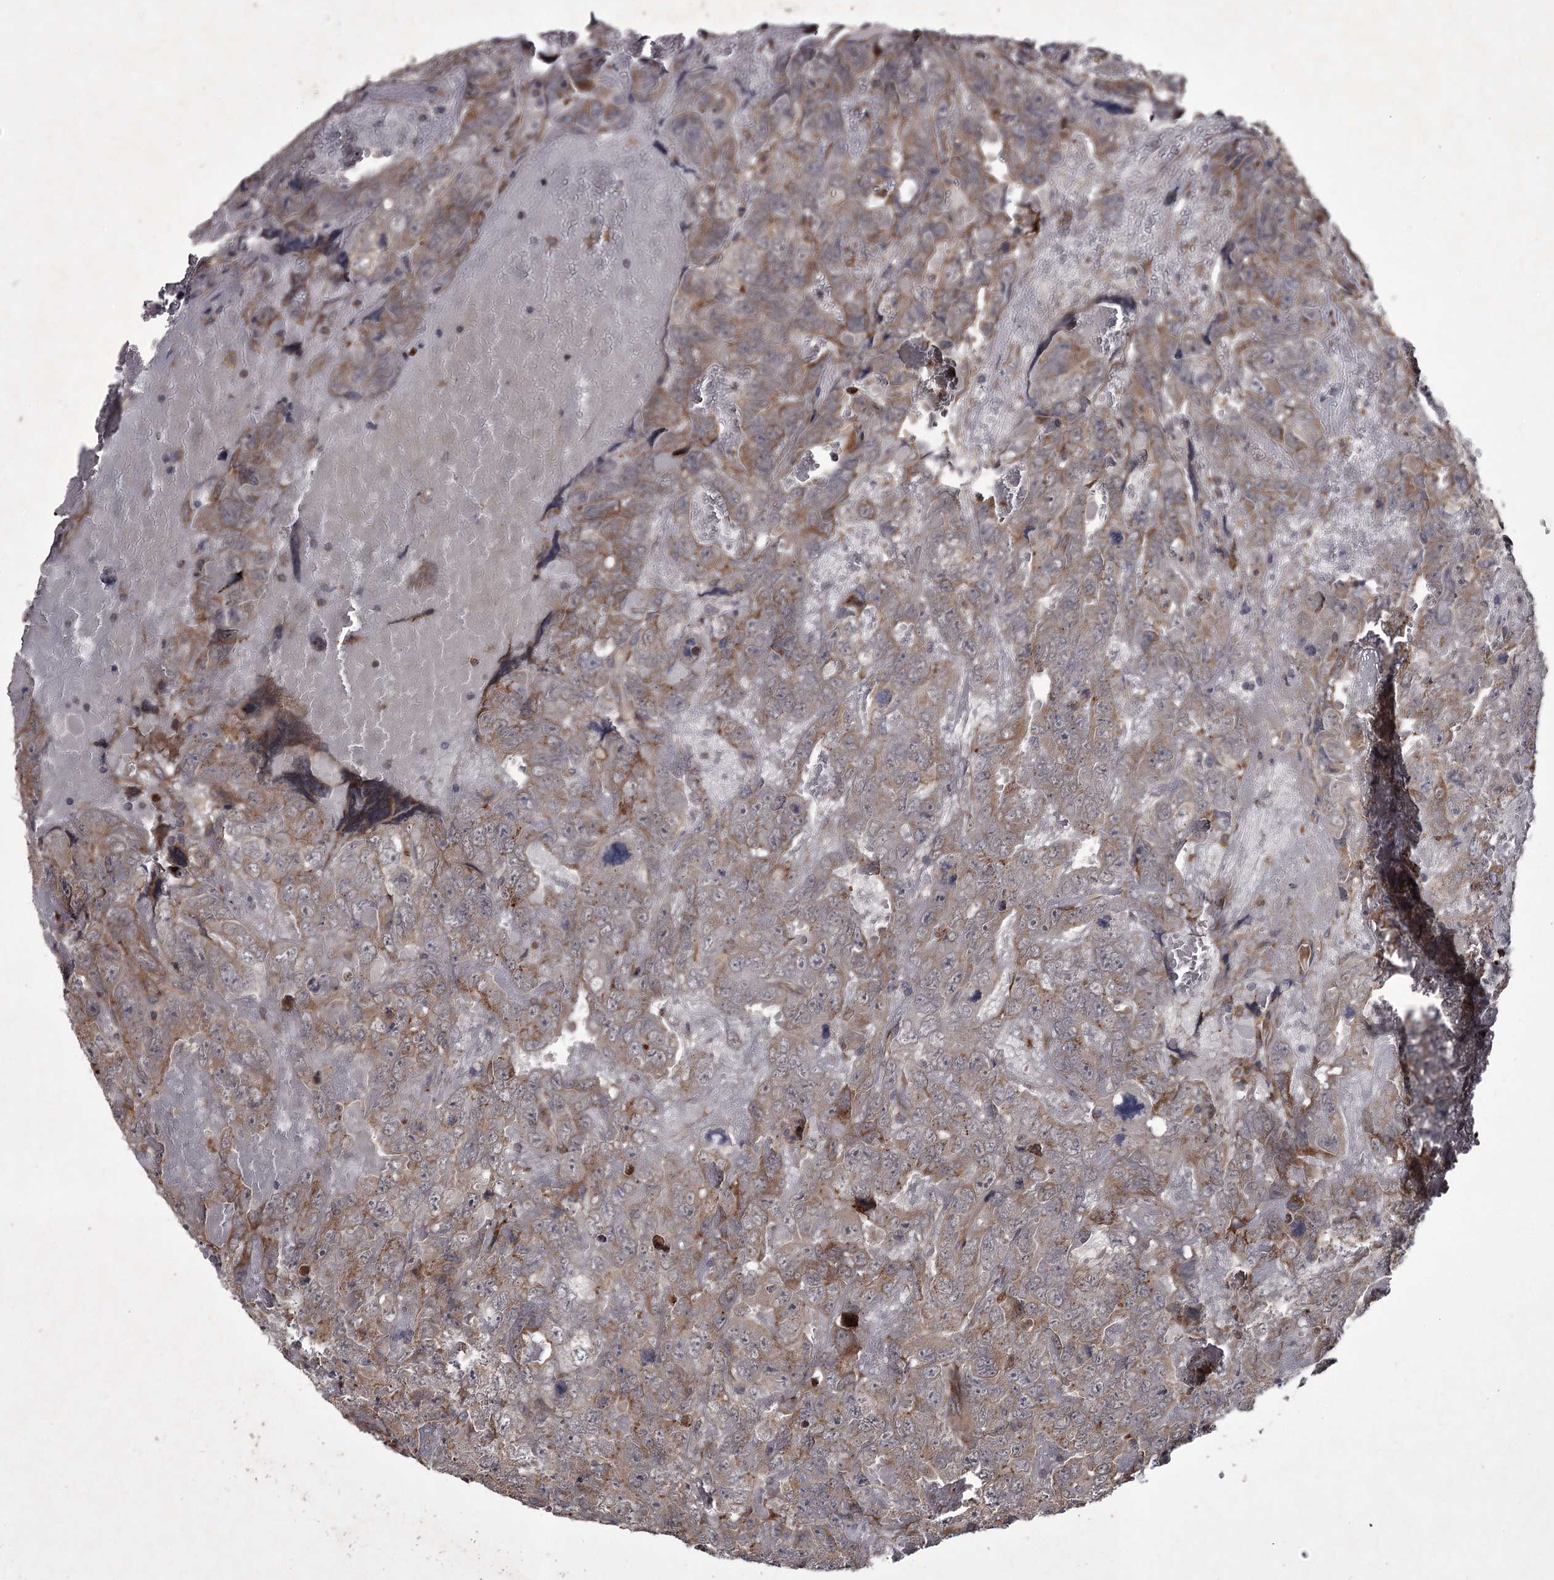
{"staining": {"intensity": "weak", "quantity": "25%-75%", "location": "cytoplasmic/membranous"}, "tissue": "testis cancer", "cell_type": "Tumor cells", "image_type": "cancer", "snomed": [{"axis": "morphology", "description": "Carcinoma, Embryonal, NOS"}, {"axis": "topography", "description": "Testis"}], "caption": "This is a photomicrograph of immunohistochemistry (IHC) staining of testis embryonal carcinoma, which shows weak staining in the cytoplasmic/membranous of tumor cells.", "gene": "UNC93B1", "patient": {"sex": "male", "age": 45}}